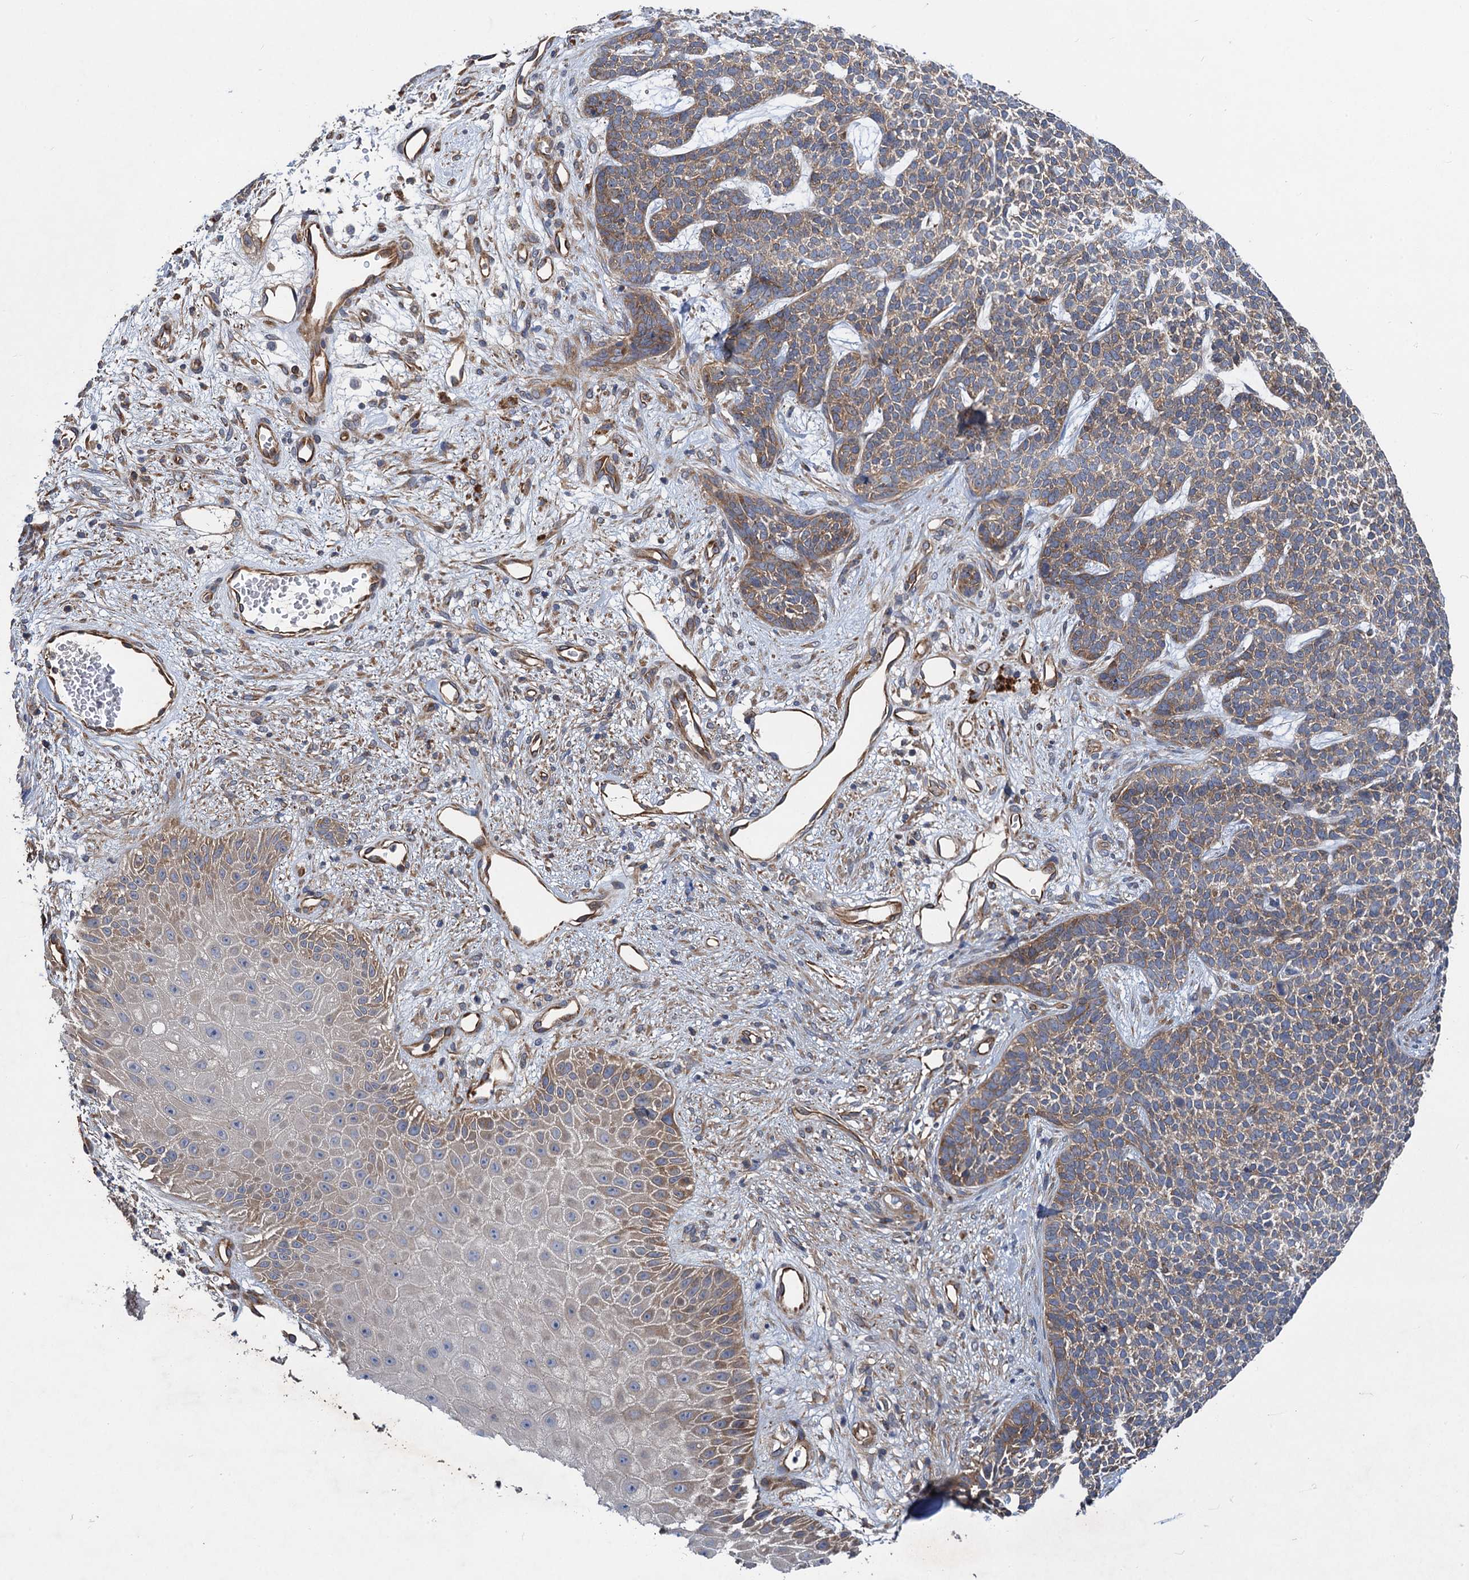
{"staining": {"intensity": "weak", "quantity": "25%-75%", "location": "cytoplasmic/membranous"}, "tissue": "skin cancer", "cell_type": "Tumor cells", "image_type": "cancer", "snomed": [{"axis": "morphology", "description": "Basal cell carcinoma"}, {"axis": "topography", "description": "Skin"}], "caption": "Immunohistochemistry (IHC) staining of skin cancer (basal cell carcinoma), which displays low levels of weak cytoplasmic/membranous expression in about 25%-75% of tumor cells indicating weak cytoplasmic/membranous protein staining. The staining was performed using DAB (3,3'-diaminobenzidine) (brown) for protein detection and nuclei were counterstained in hematoxylin (blue).", "gene": "PJA2", "patient": {"sex": "female", "age": 84}}